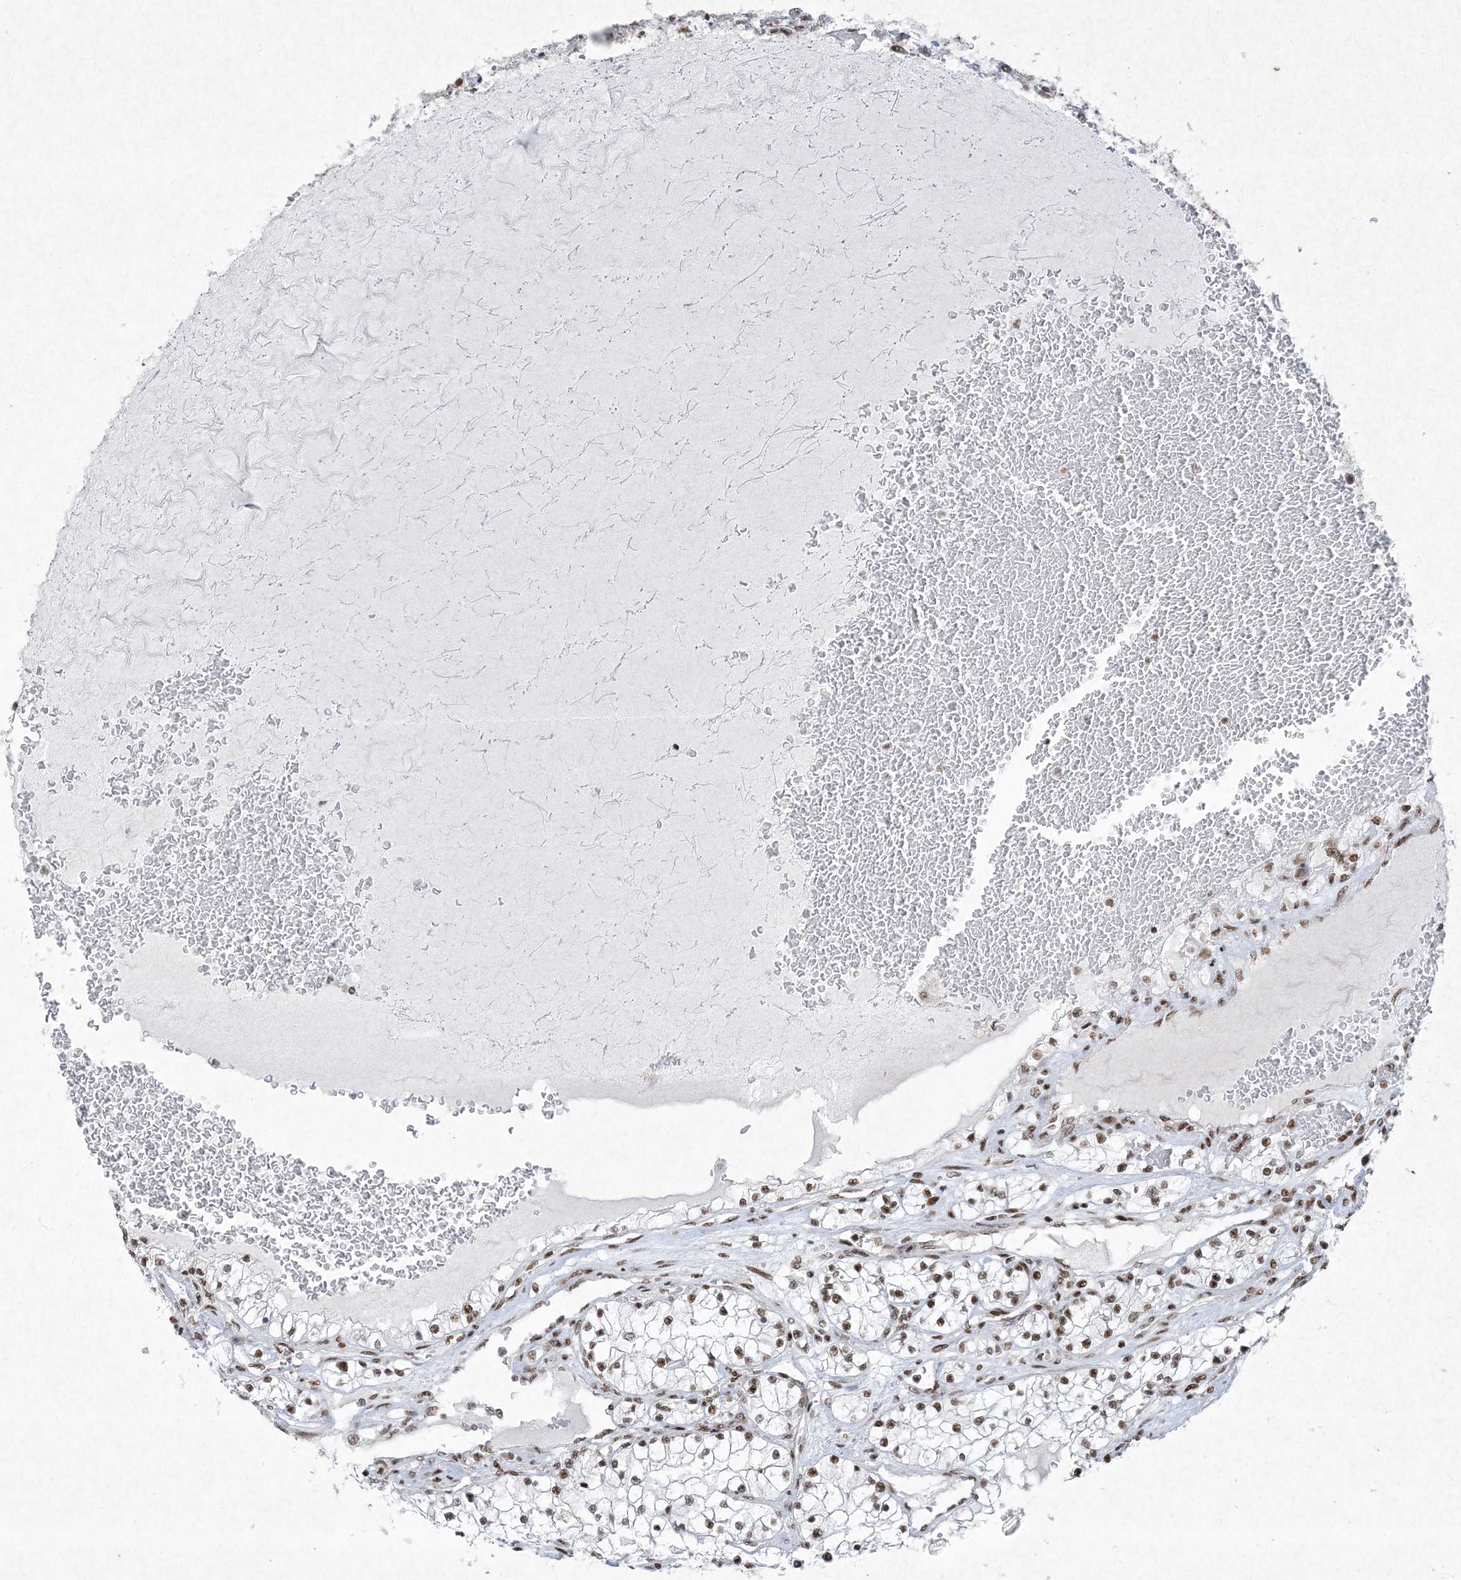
{"staining": {"intensity": "moderate", "quantity": ">75%", "location": "nuclear"}, "tissue": "renal cancer", "cell_type": "Tumor cells", "image_type": "cancer", "snomed": [{"axis": "morphology", "description": "Adenocarcinoma, NOS"}, {"axis": "topography", "description": "Kidney"}], "caption": "The micrograph exhibits immunohistochemical staining of adenocarcinoma (renal). There is moderate nuclear staining is appreciated in approximately >75% of tumor cells. The protein is shown in brown color, while the nuclei are stained blue.", "gene": "PKNOX2", "patient": {"sex": "male", "age": 68}}